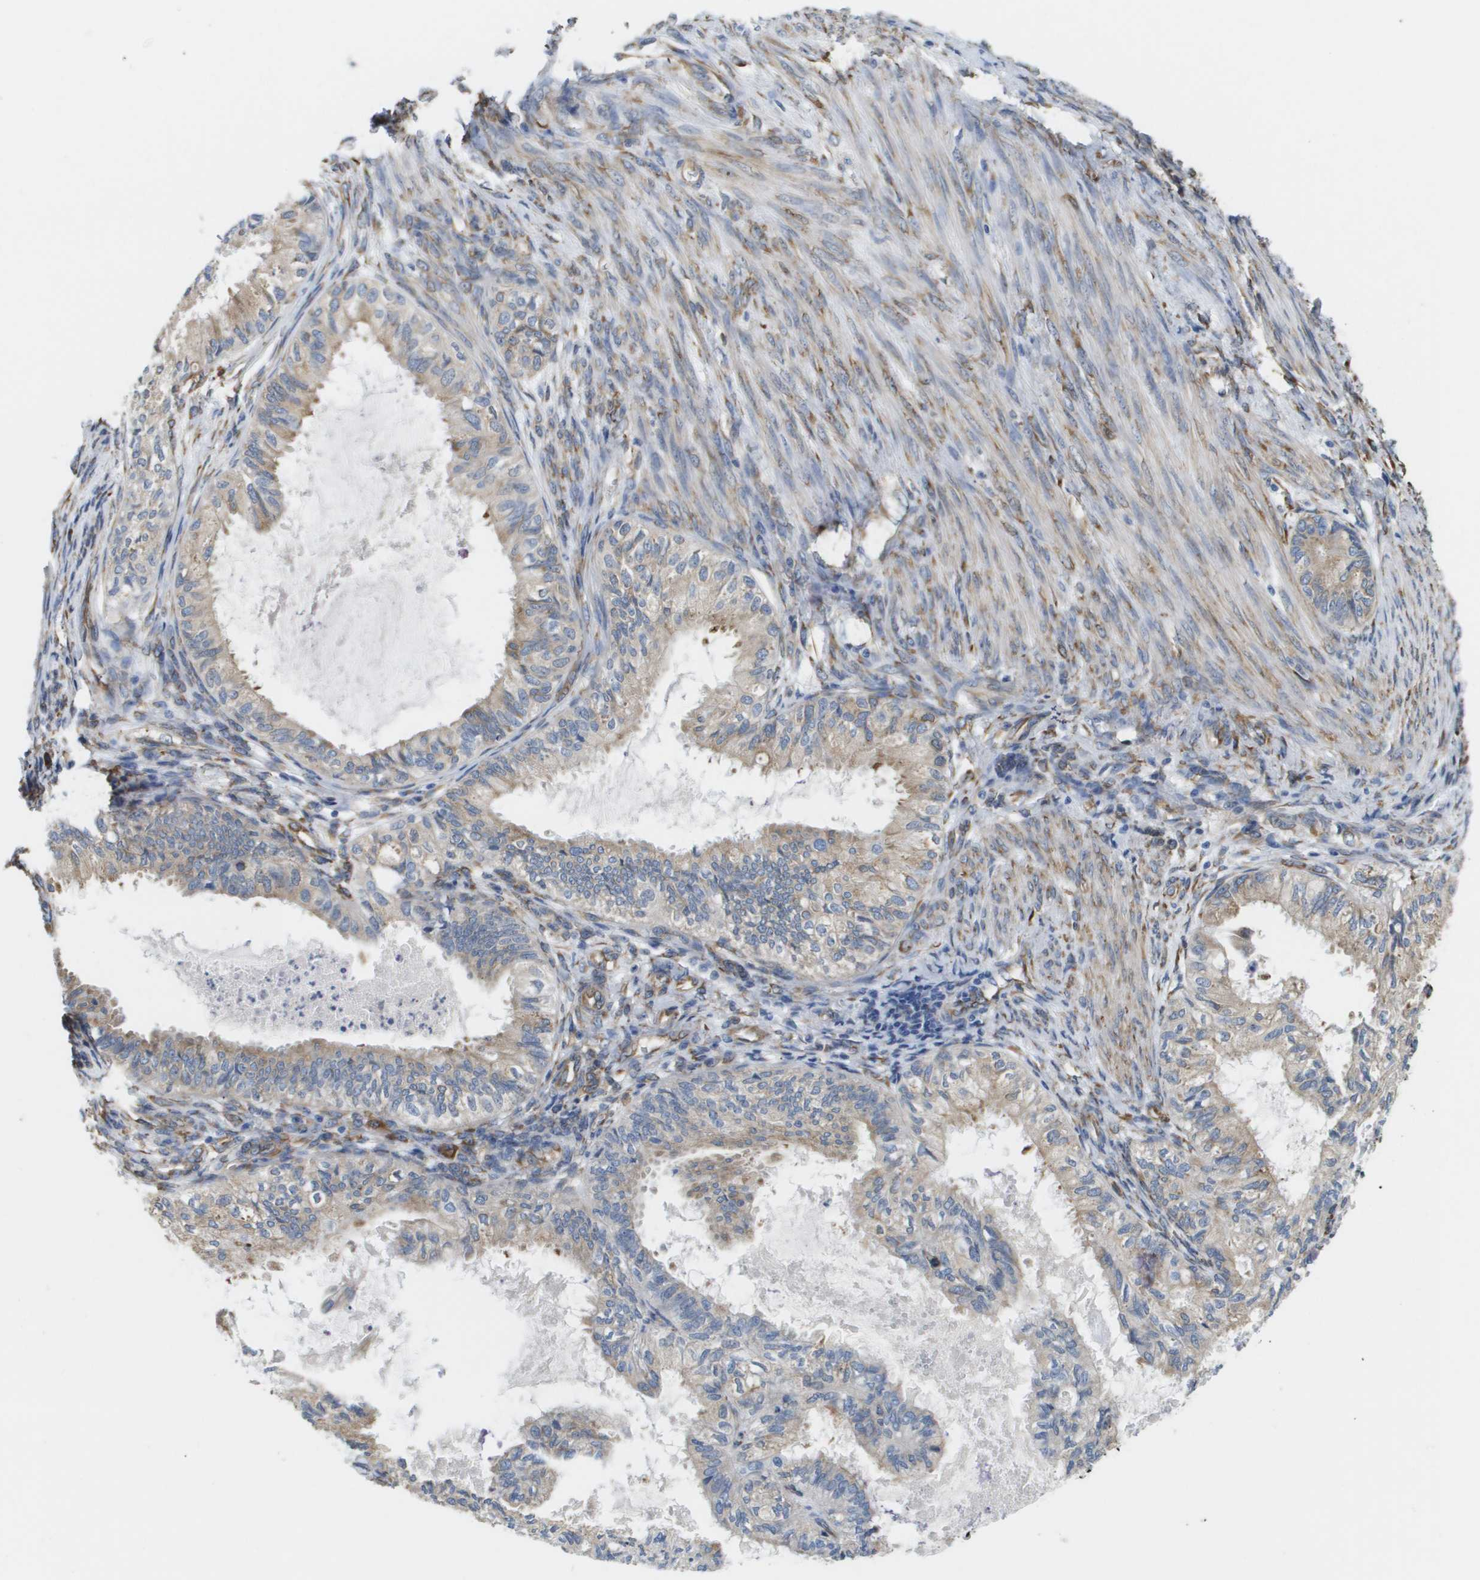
{"staining": {"intensity": "weak", "quantity": "<25%", "location": "cytoplasmic/membranous"}, "tissue": "cervical cancer", "cell_type": "Tumor cells", "image_type": "cancer", "snomed": [{"axis": "morphology", "description": "Normal tissue, NOS"}, {"axis": "morphology", "description": "Adenocarcinoma, NOS"}, {"axis": "topography", "description": "Cervix"}, {"axis": "topography", "description": "Endometrium"}], "caption": "This is an immunohistochemistry (IHC) photomicrograph of human cervical adenocarcinoma. There is no staining in tumor cells.", "gene": "ST3GAL2", "patient": {"sex": "female", "age": 86}}